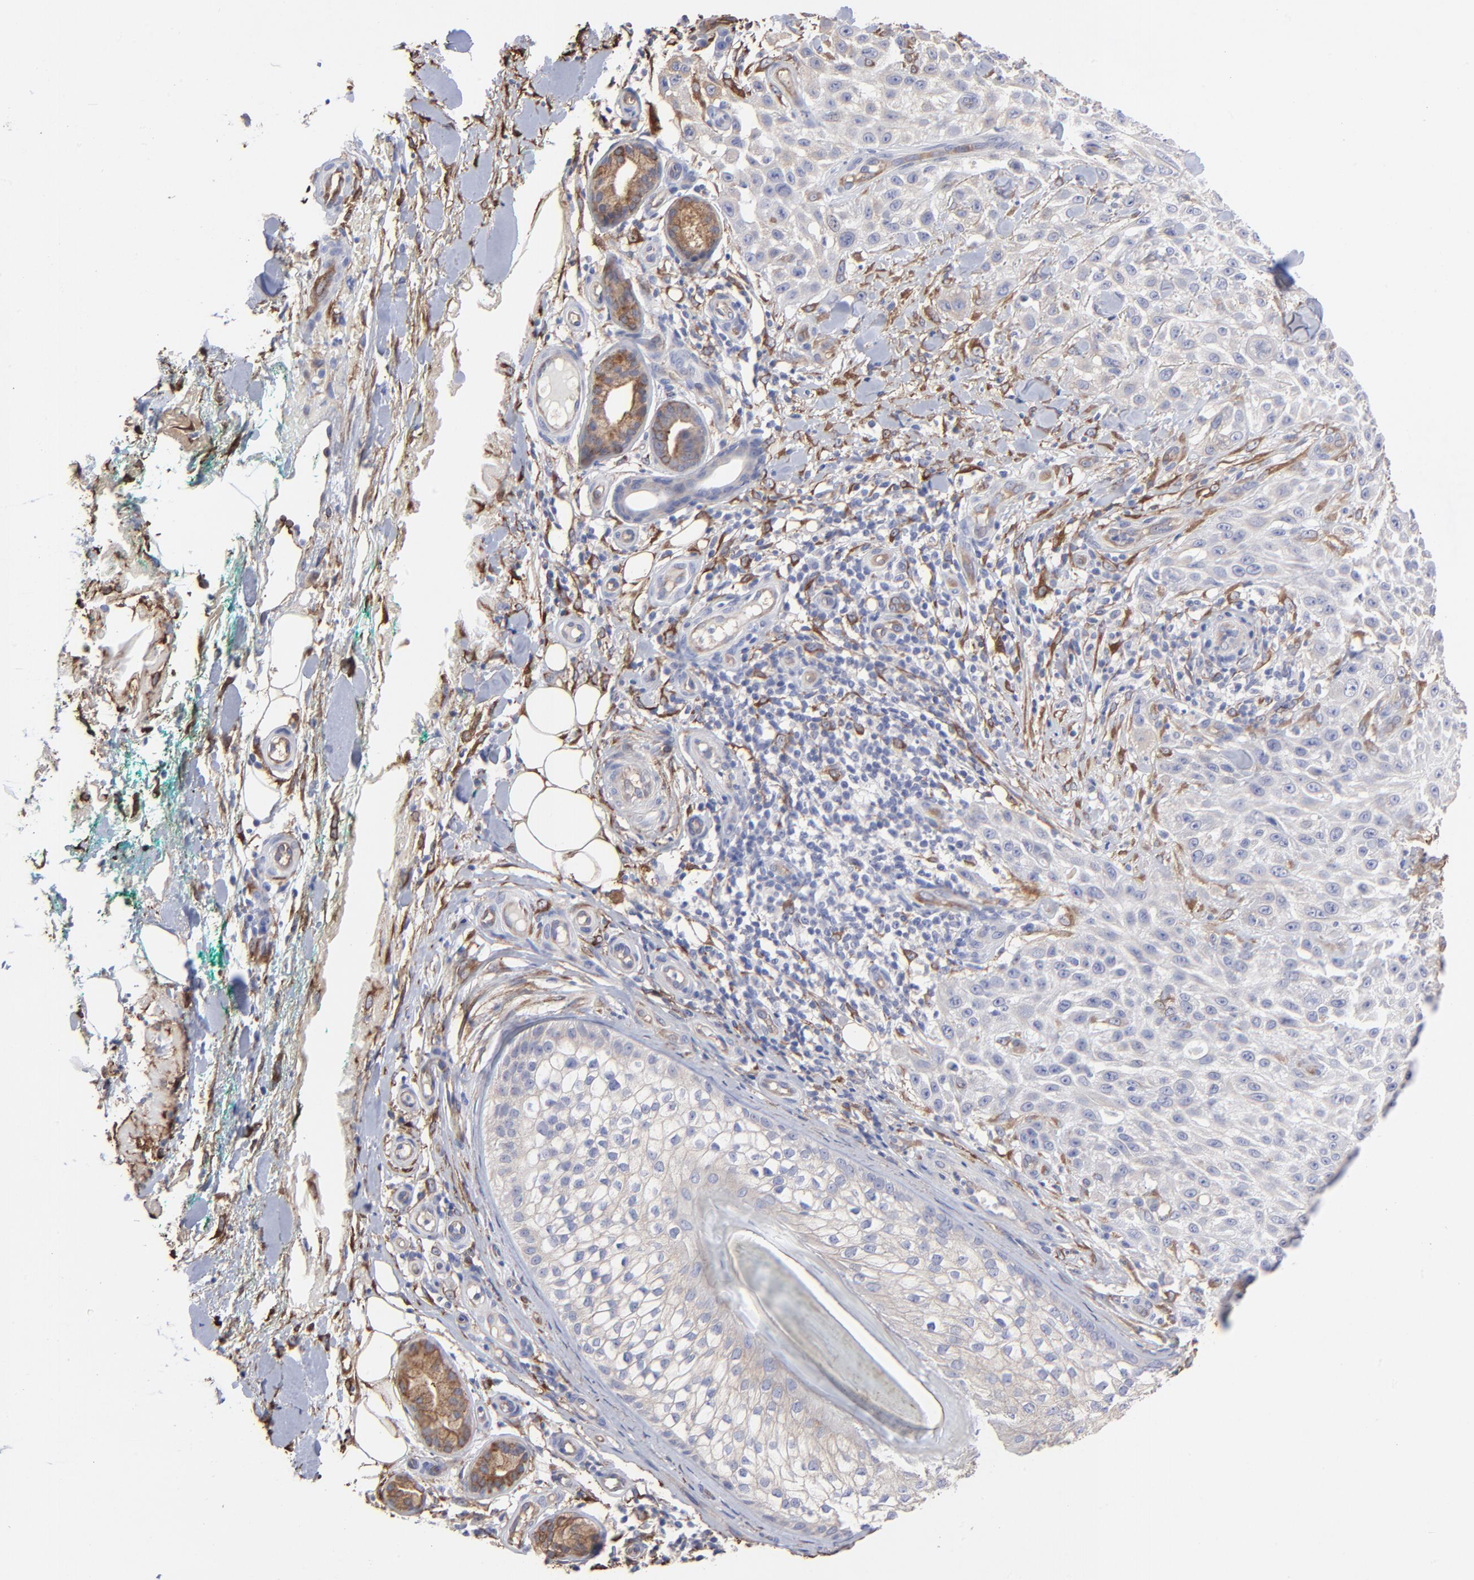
{"staining": {"intensity": "negative", "quantity": "none", "location": "none"}, "tissue": "skin cancer", "cell_type": "Tumor cells", "image_type": "cancer", "snomed": [{"axis": "morphology", "description": "Squamous cell carcinoma, NOS"}, {"axis": "topography", "description": "Skin"}], "caption": "The photomicrograph shows no staining of tumor cells in squamous cell carcinoma (skin).", "gene": "CILP", "patient": {"sex": "female", "age": 42}}